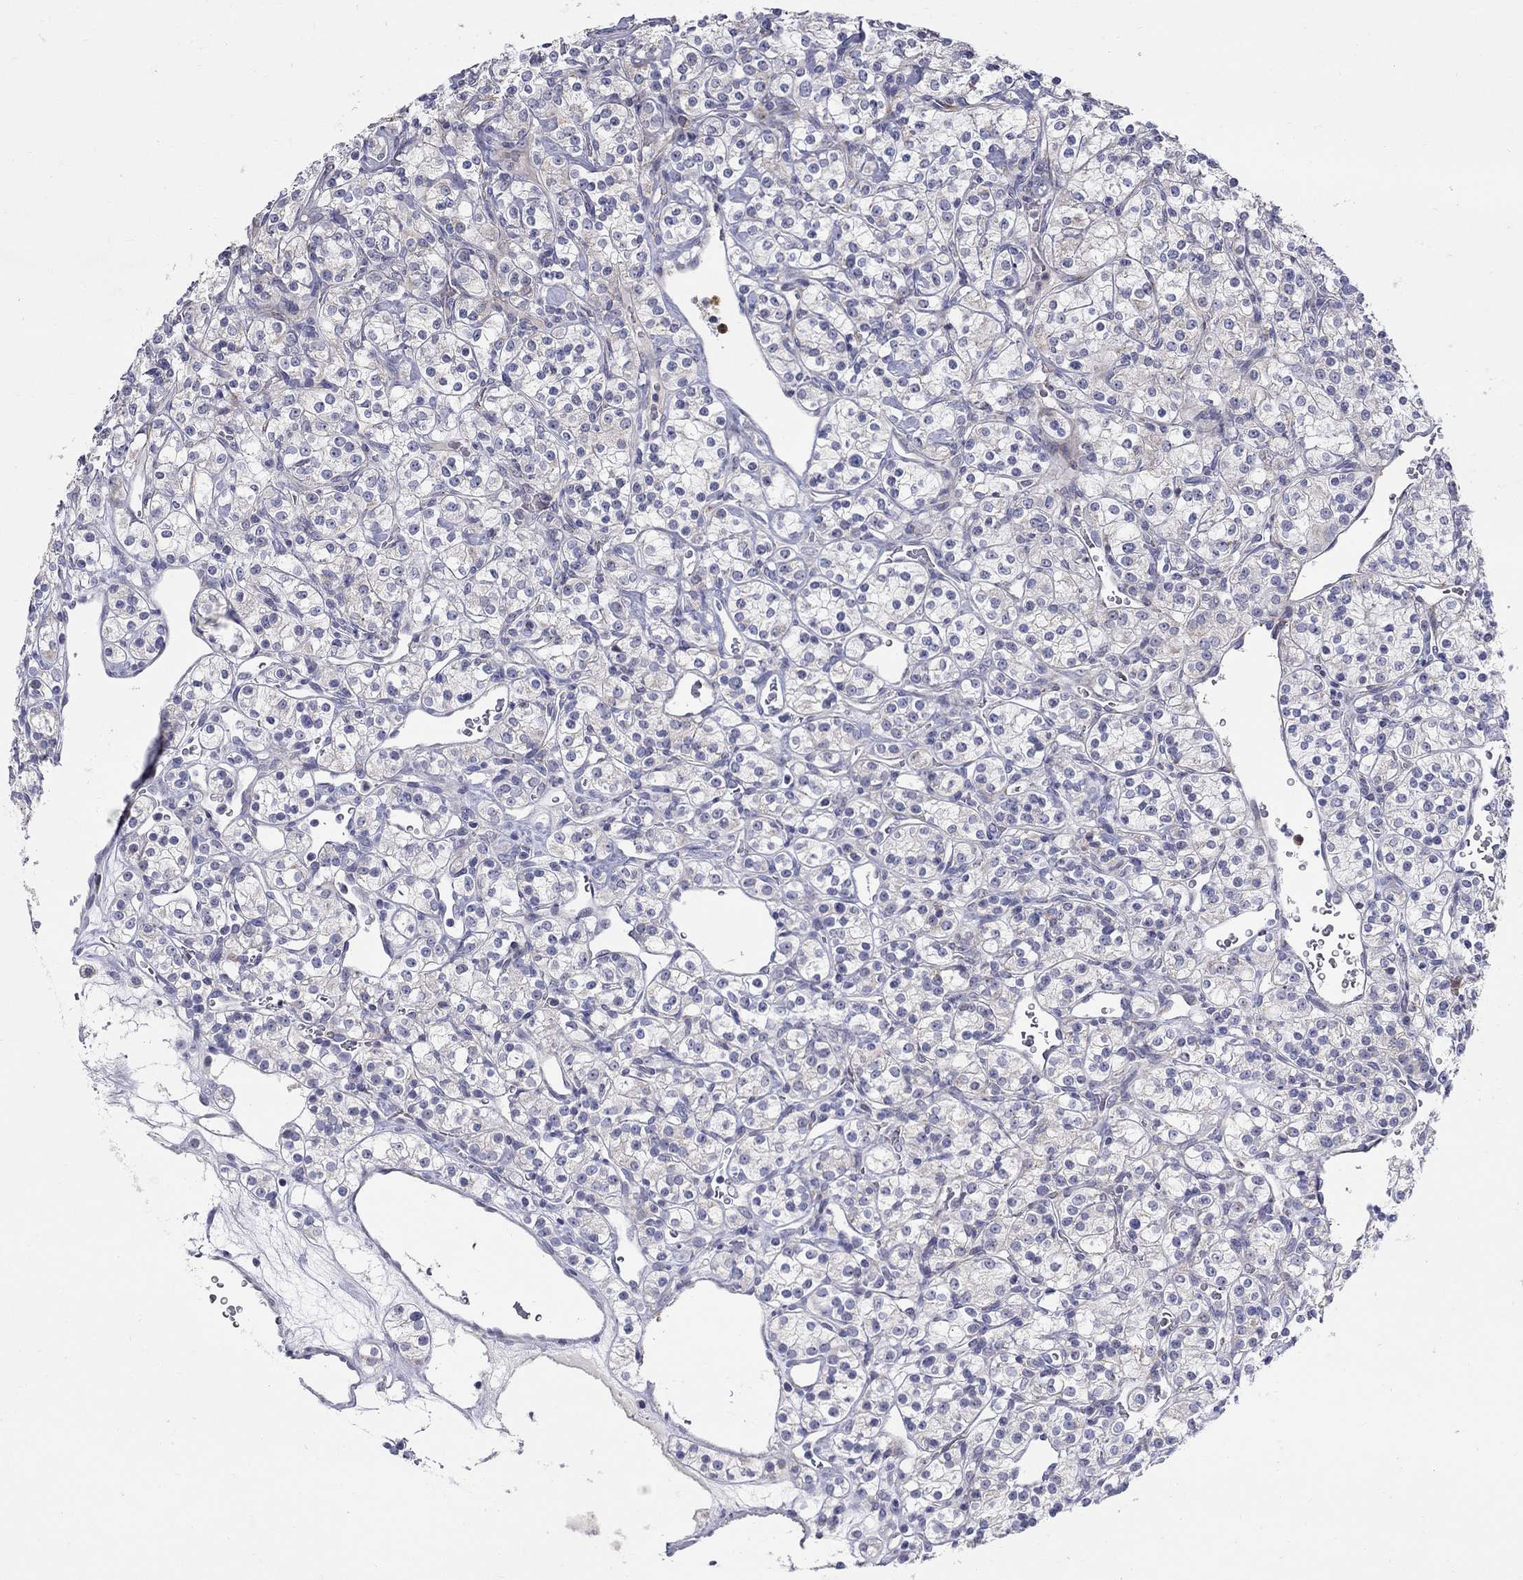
{"staining": {"intensity": "negative", "quantity": "none", "location": "none"}, "tissue": "renal cancer", "cell_type": "Tumor cells", "image_type": "cancer", "snomed": [{"axis": "morphology", "description": "Adenocarcinoma, NOS"}, {"axis": "topography", "description": "Kidney"}], "caption": "An image of renal adenocarcinoma stained for a protein reveals no brown staining in tumor cells.", "gene": "HMX2", "patient": {"sex": "male", "age": 77}}